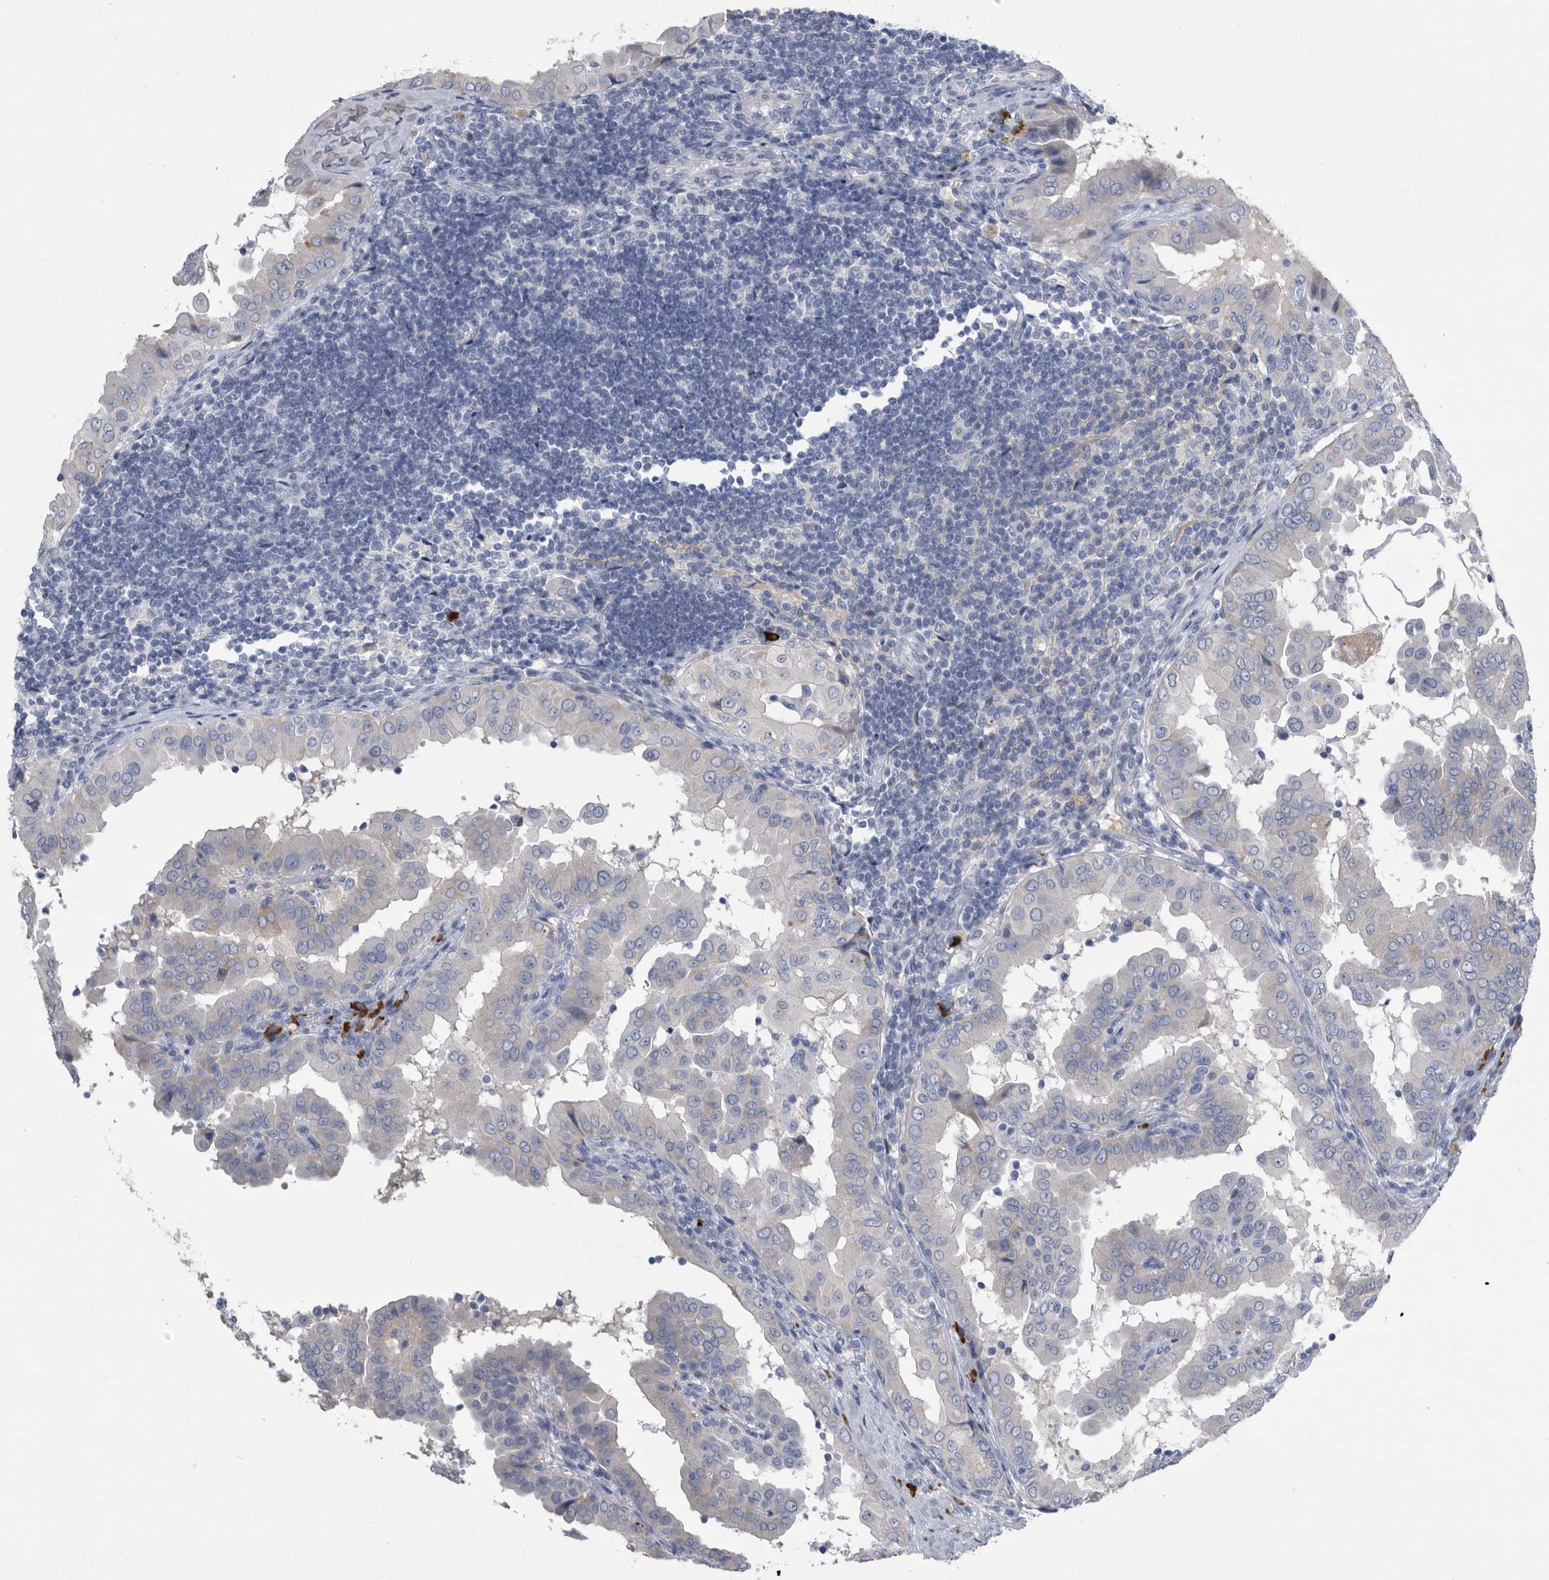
{"staining": {"intensity": "negative", "quantity": "none", "location": "none"}, "tissue": "thyroid cancer", "cell_type": "Tumor cells", "image_type": "cancer", "snomed": [{"axis": "morphology", "description": "Papillary adenocarcinoma, NOS"}, {"axis": "topography", "description": "Thyroid gland"}], "caption": "DAB immunohistochemical staining of human papillary adenocarcinoma (thyroid) shows no significant positivity in tumor cells. The staining is performed using DAB (3,3'-diaminobenzidine) brown chromogen with nuclei counter-stained in using hematoxylin.", "gene": "BTBD6", "patient": {"sex": "male", "age": 33}}